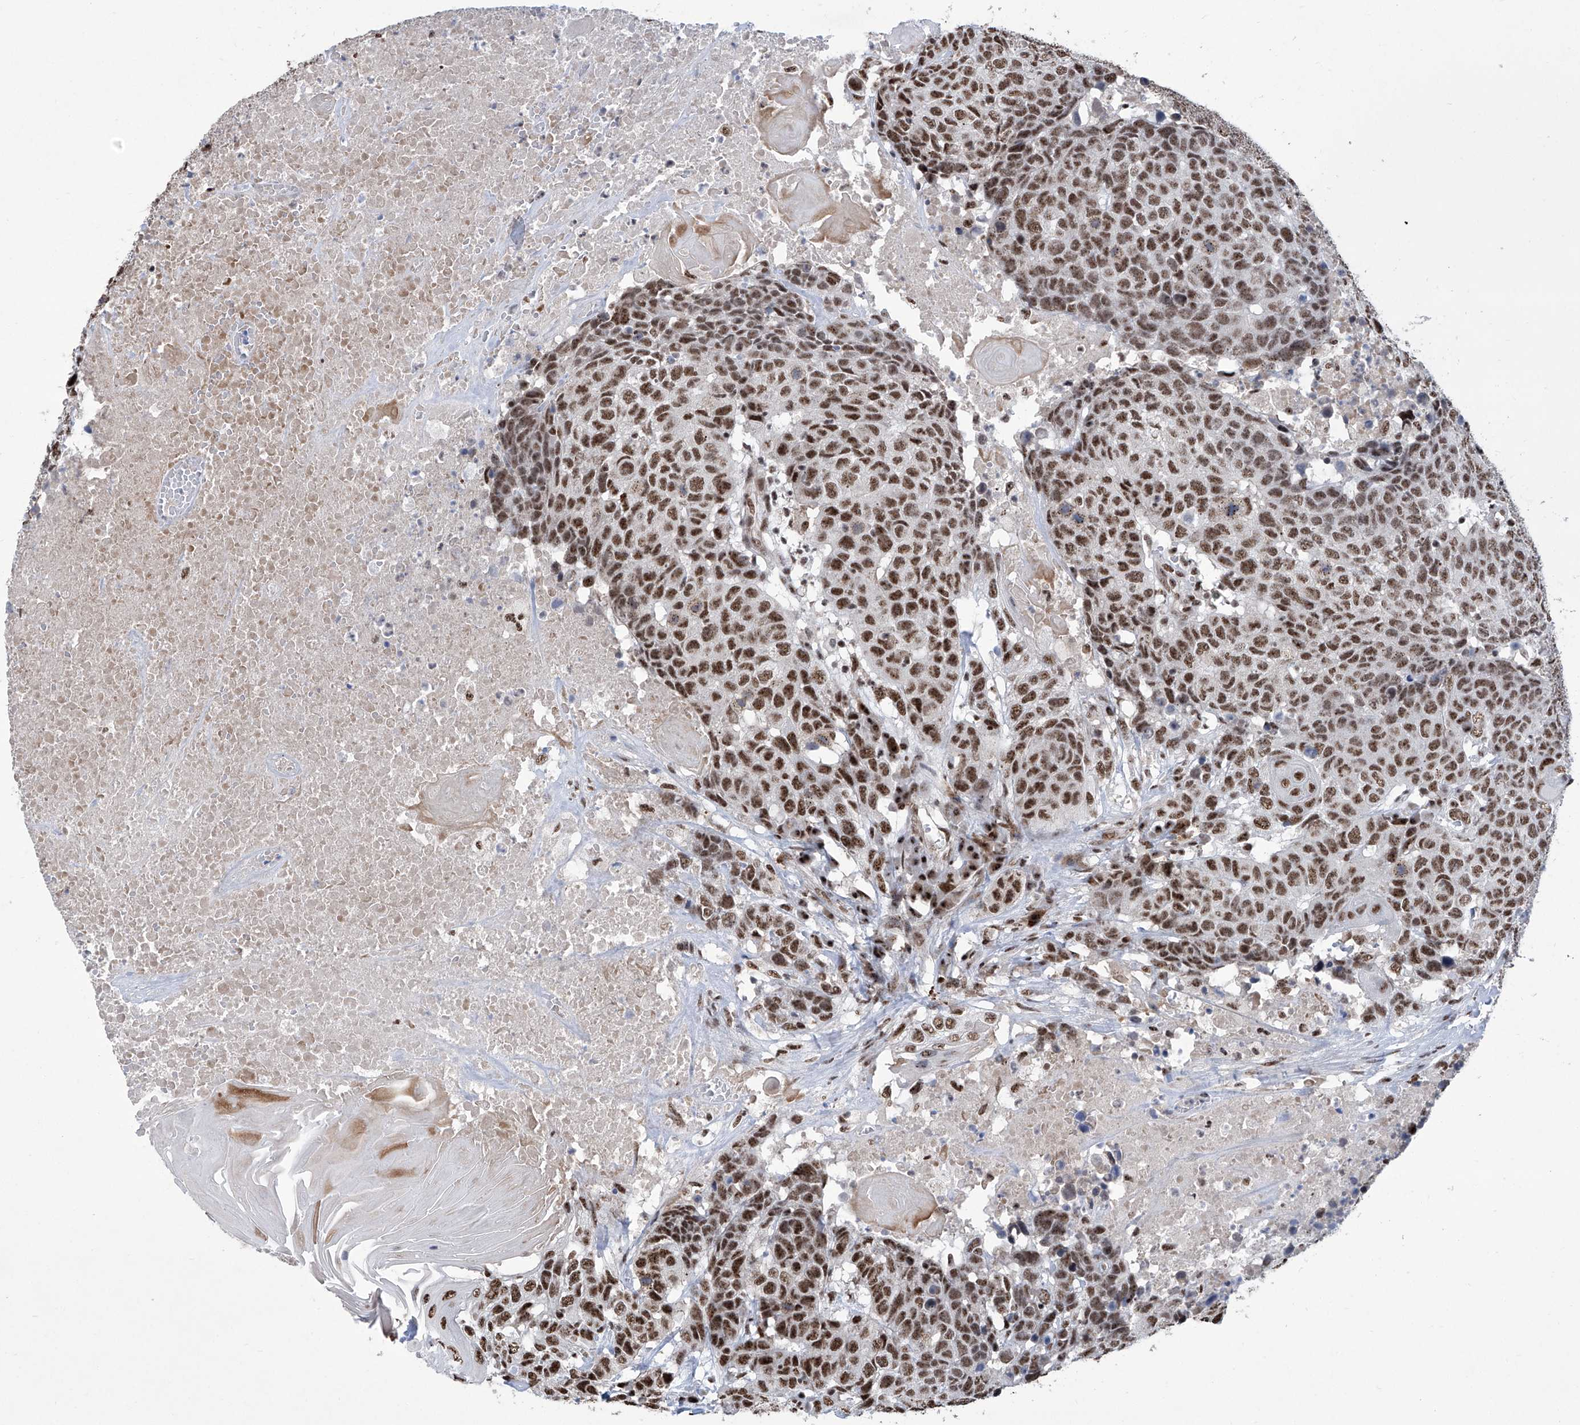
{"staining": {"intensity": "strong", "quantity": ">75%", "location": "nuclear"}, "tissue": "head and neck cancer", "cell_type": "Tumor cells", "image_type": "cancer", "snomed": [{"axis": "morphology", "description": "Squamous cell carcinoma, NOS"}, {"axis": "topography", "description": "Head-Neck"}], "caption": "Head and neck cancer (squamous cell carcinoma) tissue demonstrates strong nuclear expression in about >75% of tumor cells", "gene": "FBXL4", "patient": {"sex": "male", "age": 66}}